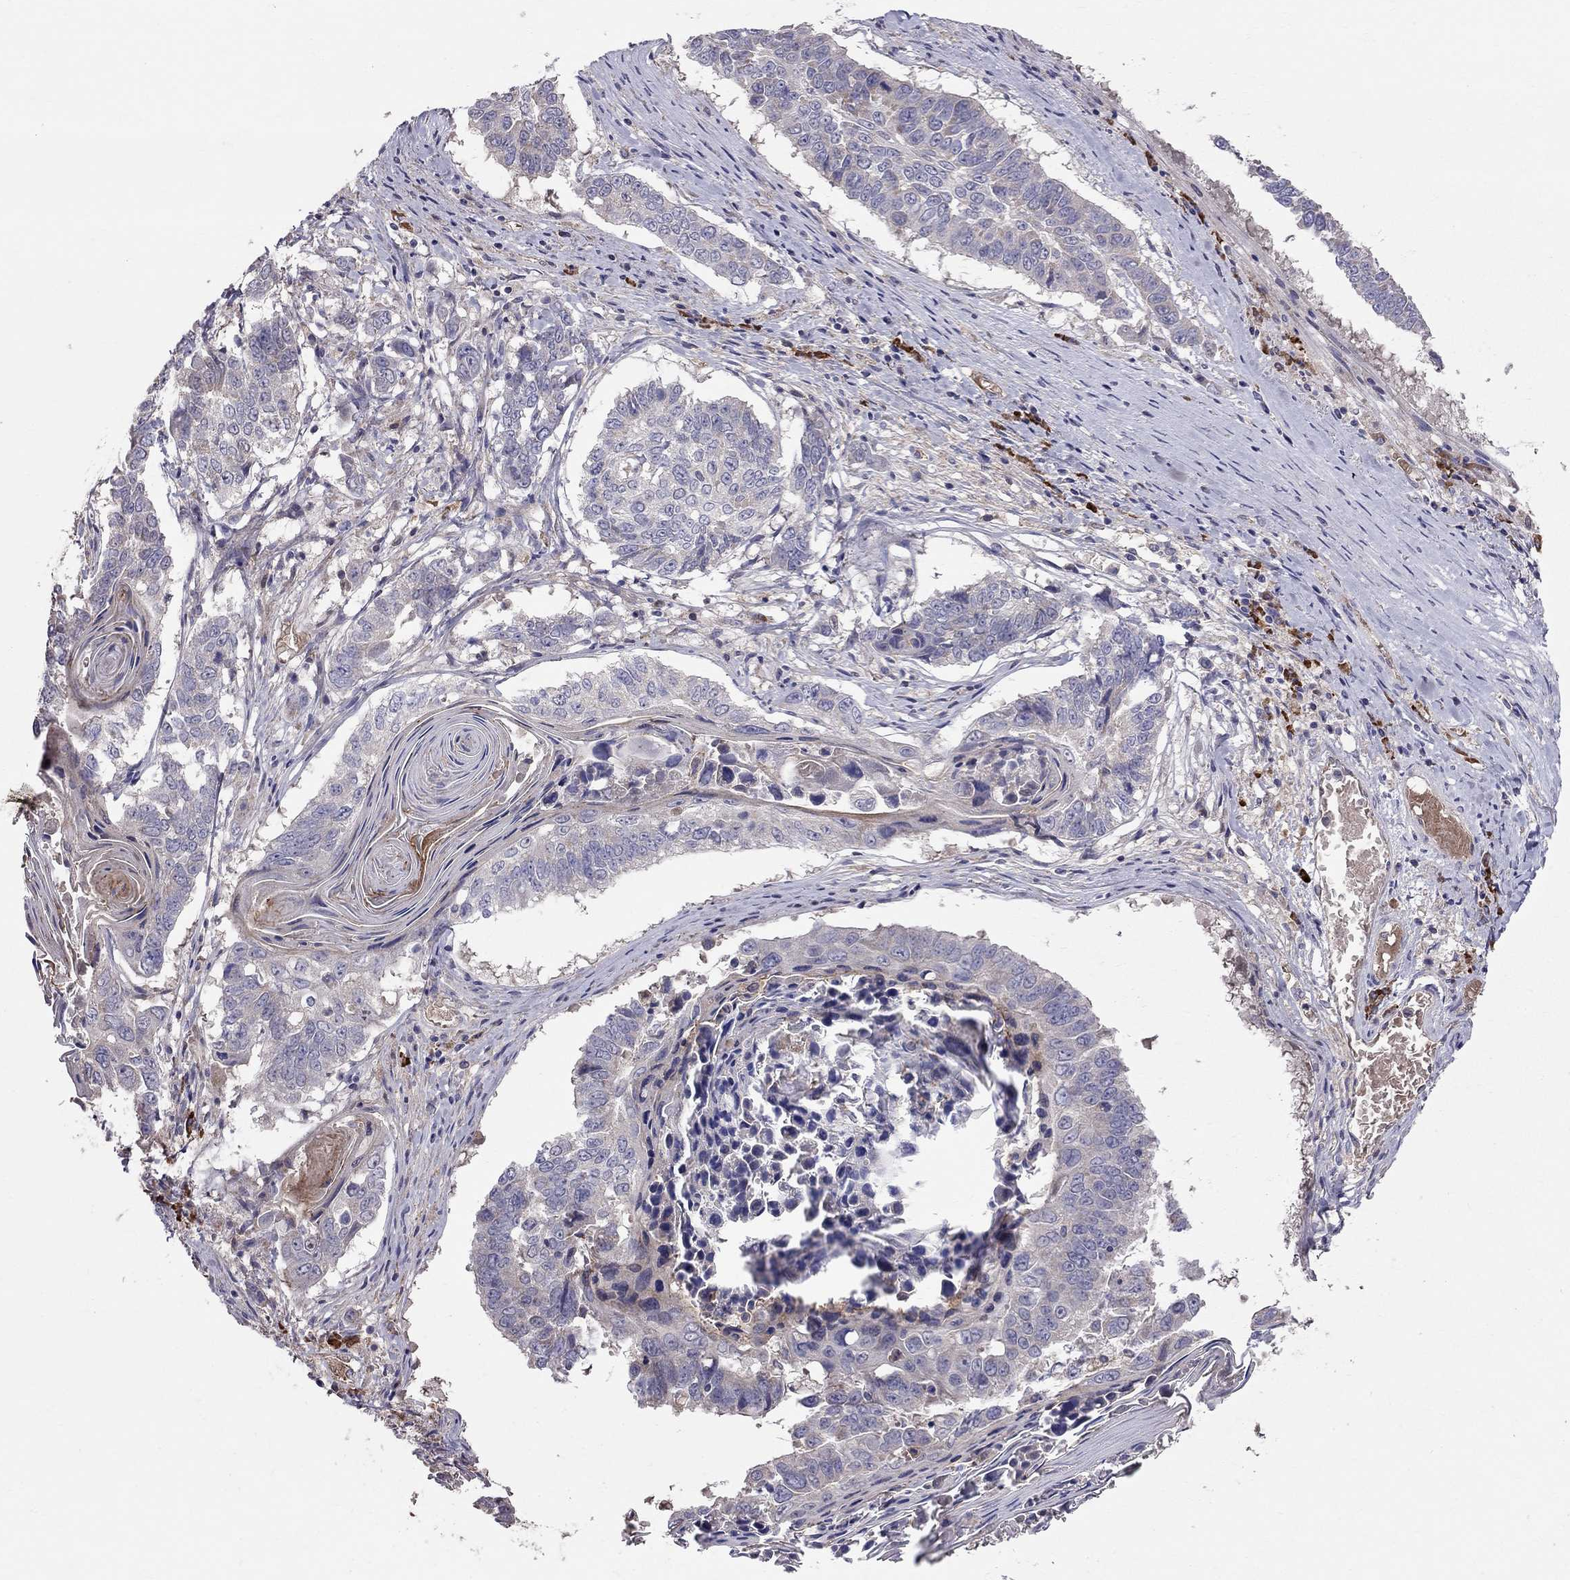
{"staining": {"intensity": "negative", "quantity": "none", "location": "none"}, "tissue": "lung cancer", "cell_type": "Tumor cells", "image_type": "cancer", "snomed": [{"axis": "morphology", "description": "Squamous cell carcinoma, NOS"}, {"axis": "topography", "description": "Lung"}], "caption": "DAB immunohistochemical staining of human lung squamous cell carcinoma shows no significant staining in tumor cells.", "gene": "PIK3CG", "patient": {"sex": "male", "age": 73}}